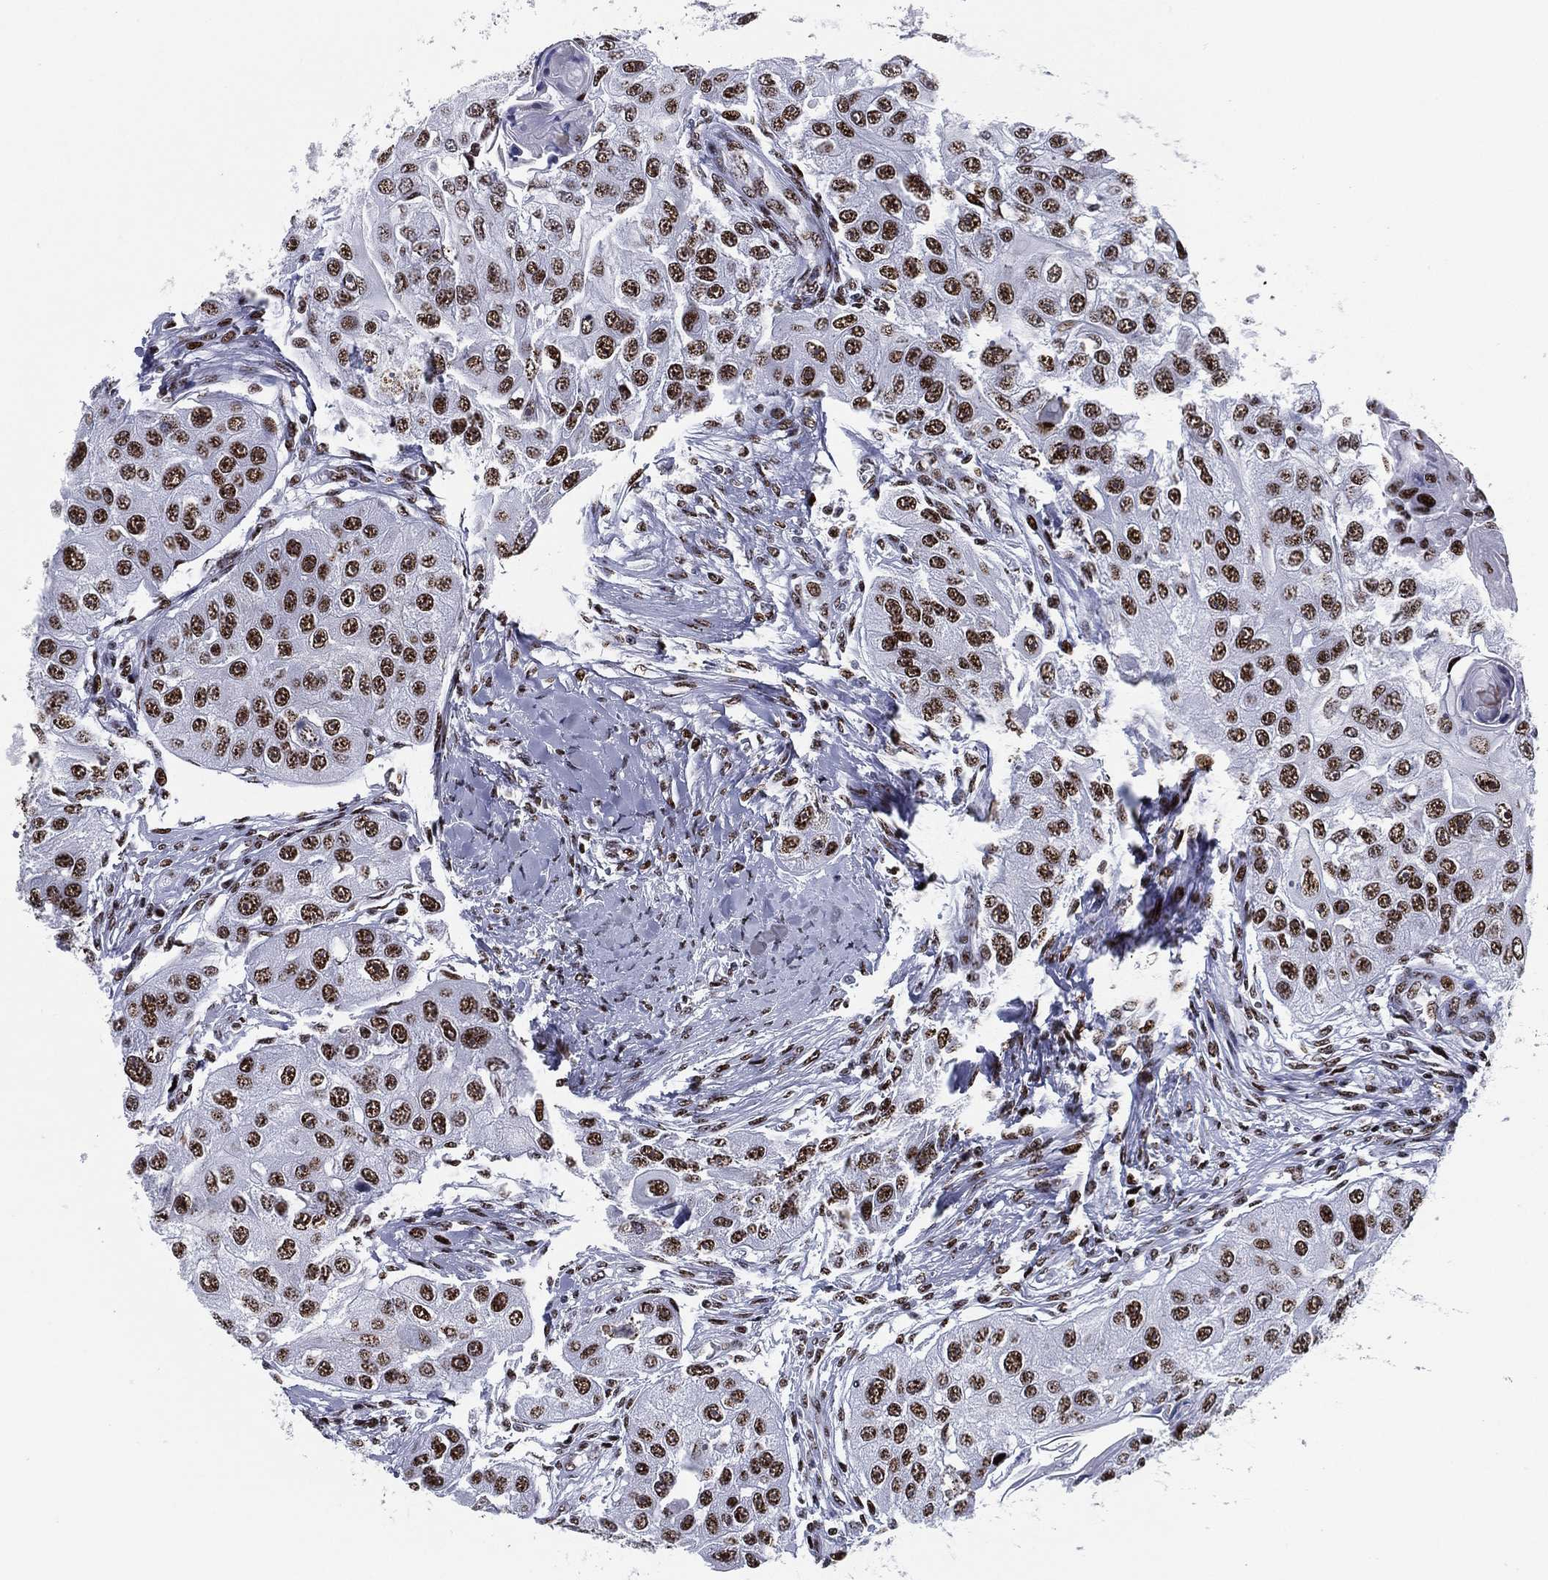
{"staining": {"intensity": "strong", "quantity": ">75%", "location": "nuclear"}, "tissue": "head and neck cancer", "cell_type": "Tumor cells", "image_type": "cancer", "snomed": [{"axis": "morphology", "description": "Normal tissue, NOS"}, {"axis": "morphology", "description": "Squamous cell carcinoma, NOS"}, {"axis": "topography", "description": "Skeletal muscle"}, {"axis": "topography", "description": "Head-Neck"}], "caption": "This is a histology image of immunohistochemistry (IHC) staining of head and neck cancer, which shows strong expression in the nuclear of tumor cells.", "gene": "CYB561D2", "patient": {"sex": "male", "age": 51}}